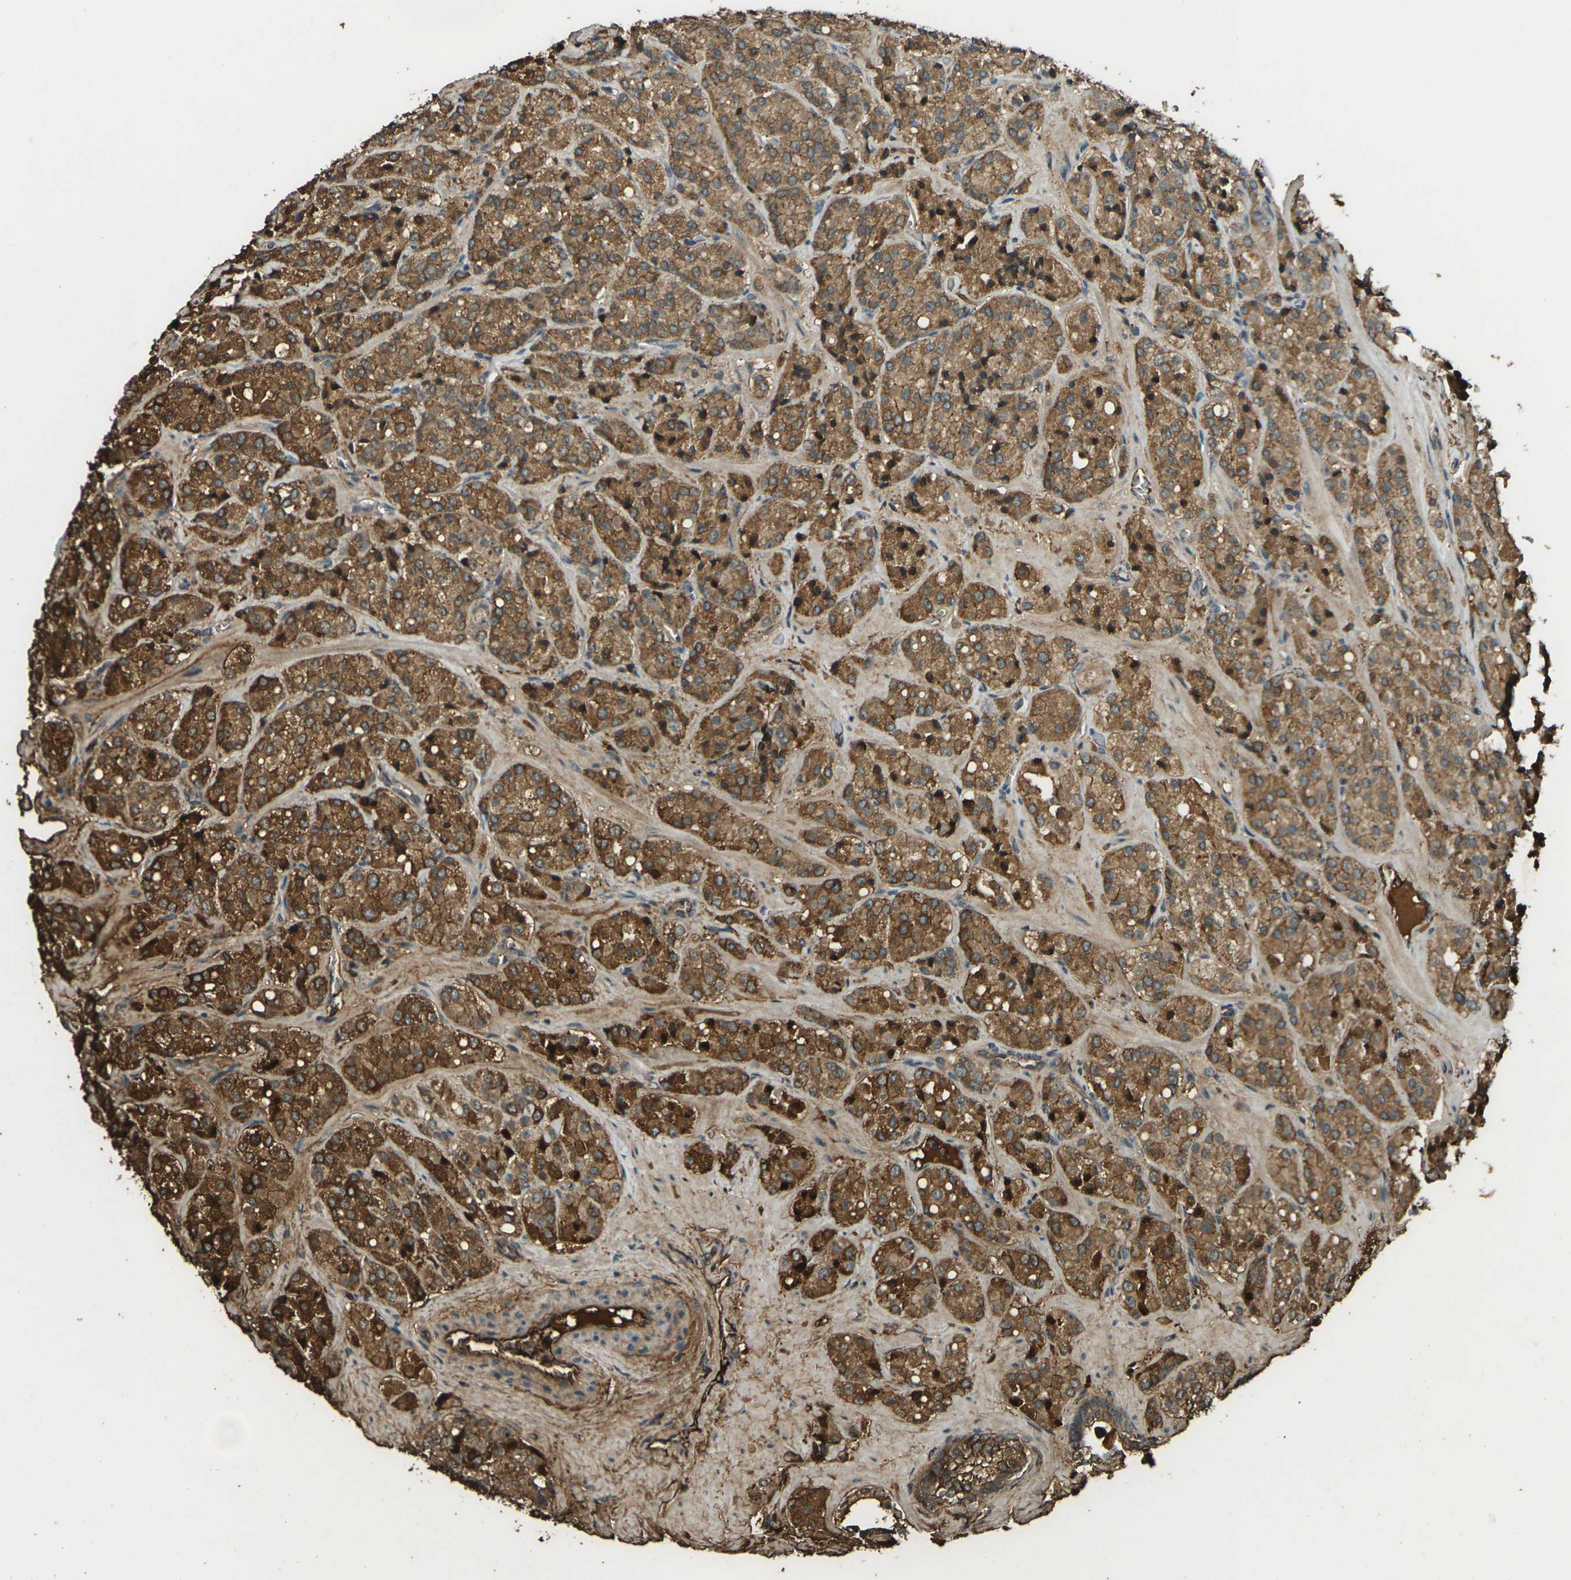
{"staining": {"intensity": "strong", "quantity": ">75%", "location": "cytoplasmic/membranous"}, "tissue": "prostate cancer", "cell_type": "Tumor cells", "image_type": "cancer", "snomed": [{"axis": "morphology", "description": "Adenocarcinoma, High grade"}, {"axis": "topography", "description": "Prostate"}], "caption": "Brown immunohistochemical staining in prostate cancer reveals strong cytoplasmic/membranous positivity in approximately >75% of tumor cells.", "gene": "CYP1B1", "patient": {"sex": "male", "age": 64}}